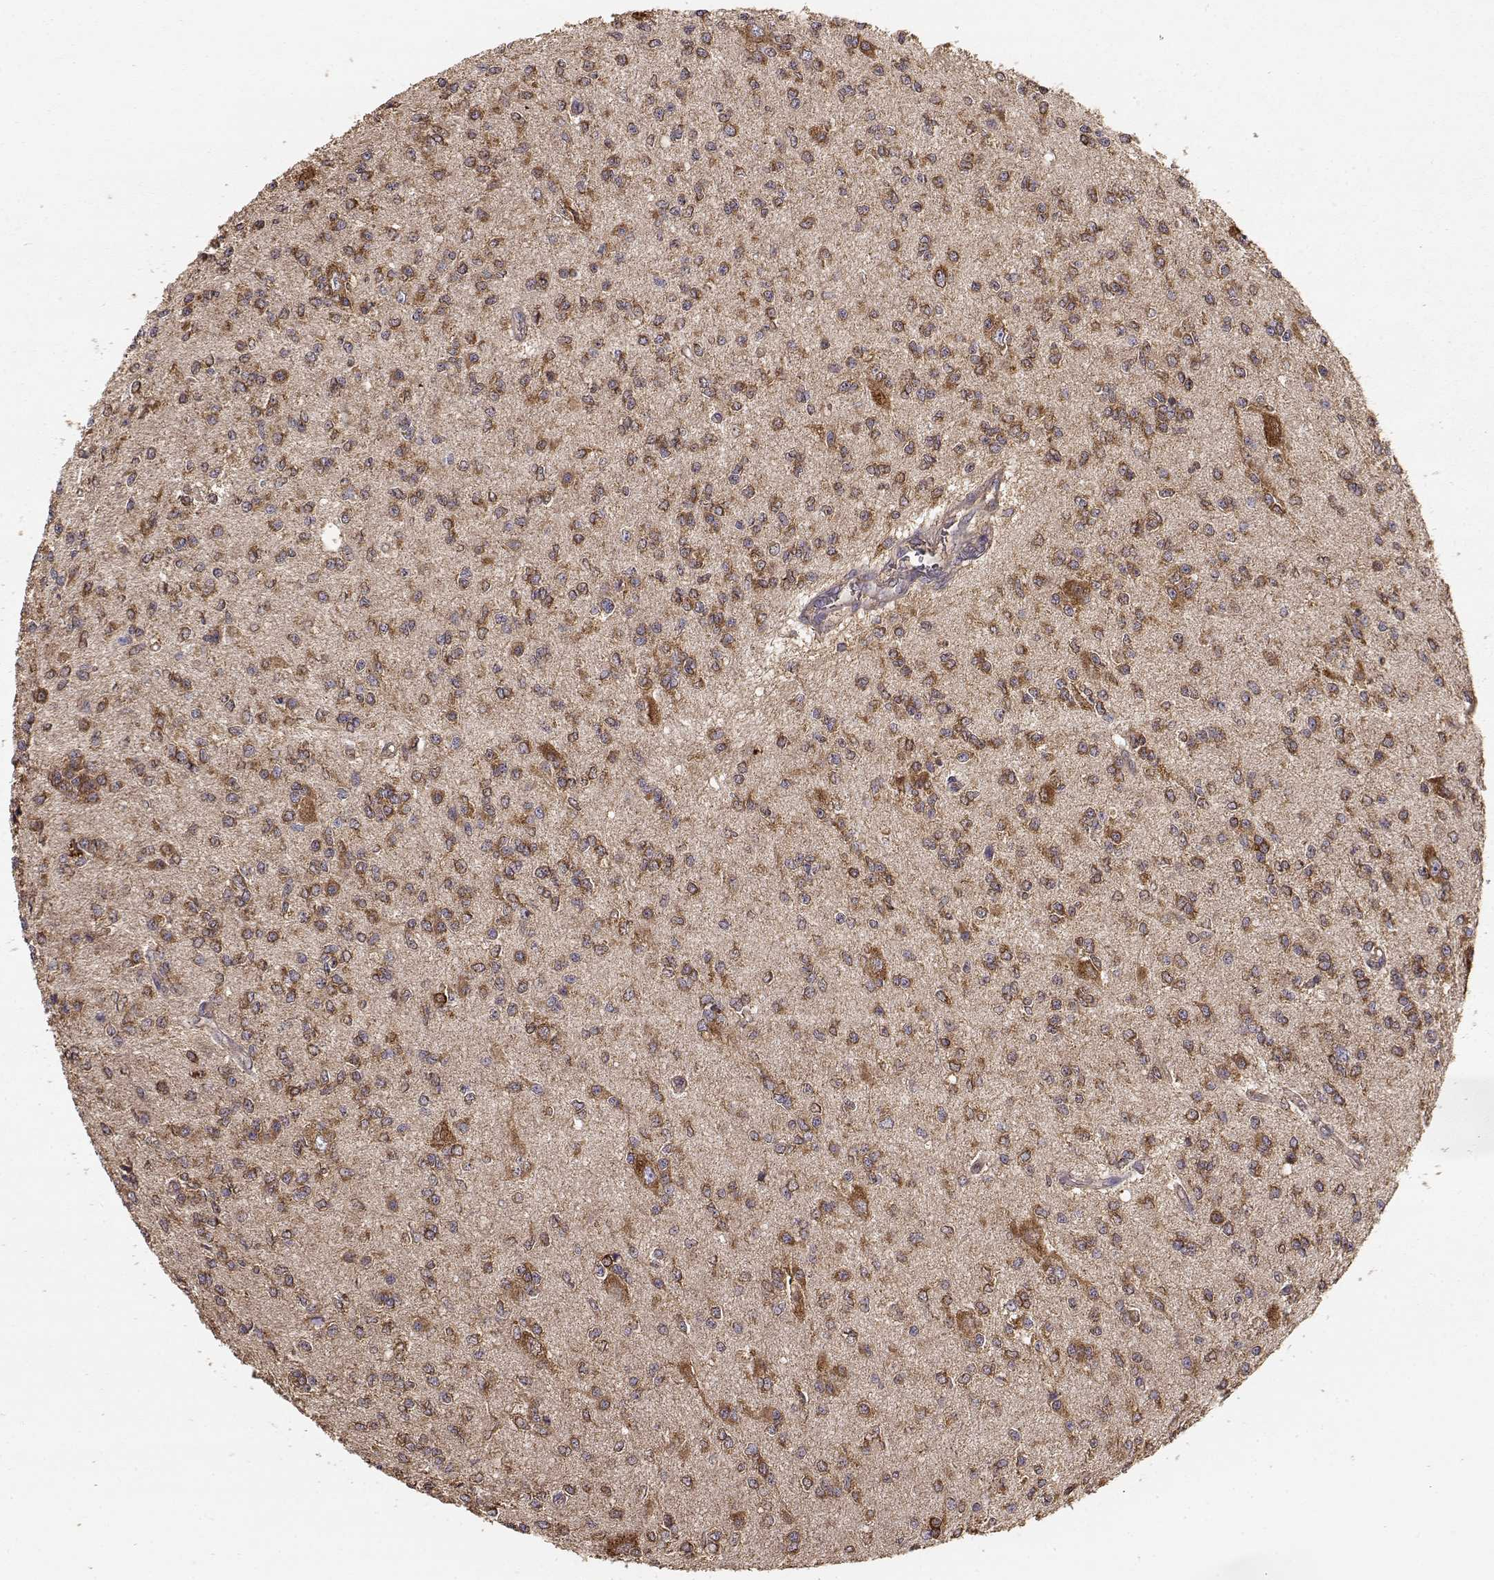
{"staining": {"intensity": "strong", "quantity": ">75%", "location": "cytoplasmic/membranous"}, "tissue": "glioma", "cell_type": "Tumor cells", "image_type": "cancer", "snomed": [{"axis": "morphology", "description": "Glioma, malignant, Low grade"}, {"axis": "topography", "description": "Brain"}], "caption": "An immunohistochemistry image of tumor tissue is shown. Protein staining in brown shows strong cytoplasmic/membranous positivity in low-grade glioma (malignant) within tumor cells. The staining was performed using DAB (3,3'-diaminobenzidine) to visualize the protein expression in brown, while the nuclei were stained in blue with hematoxylin (Magnification: 20x).", "gene": "TARS3", "patient": {"sex": "male", "age": 67}}